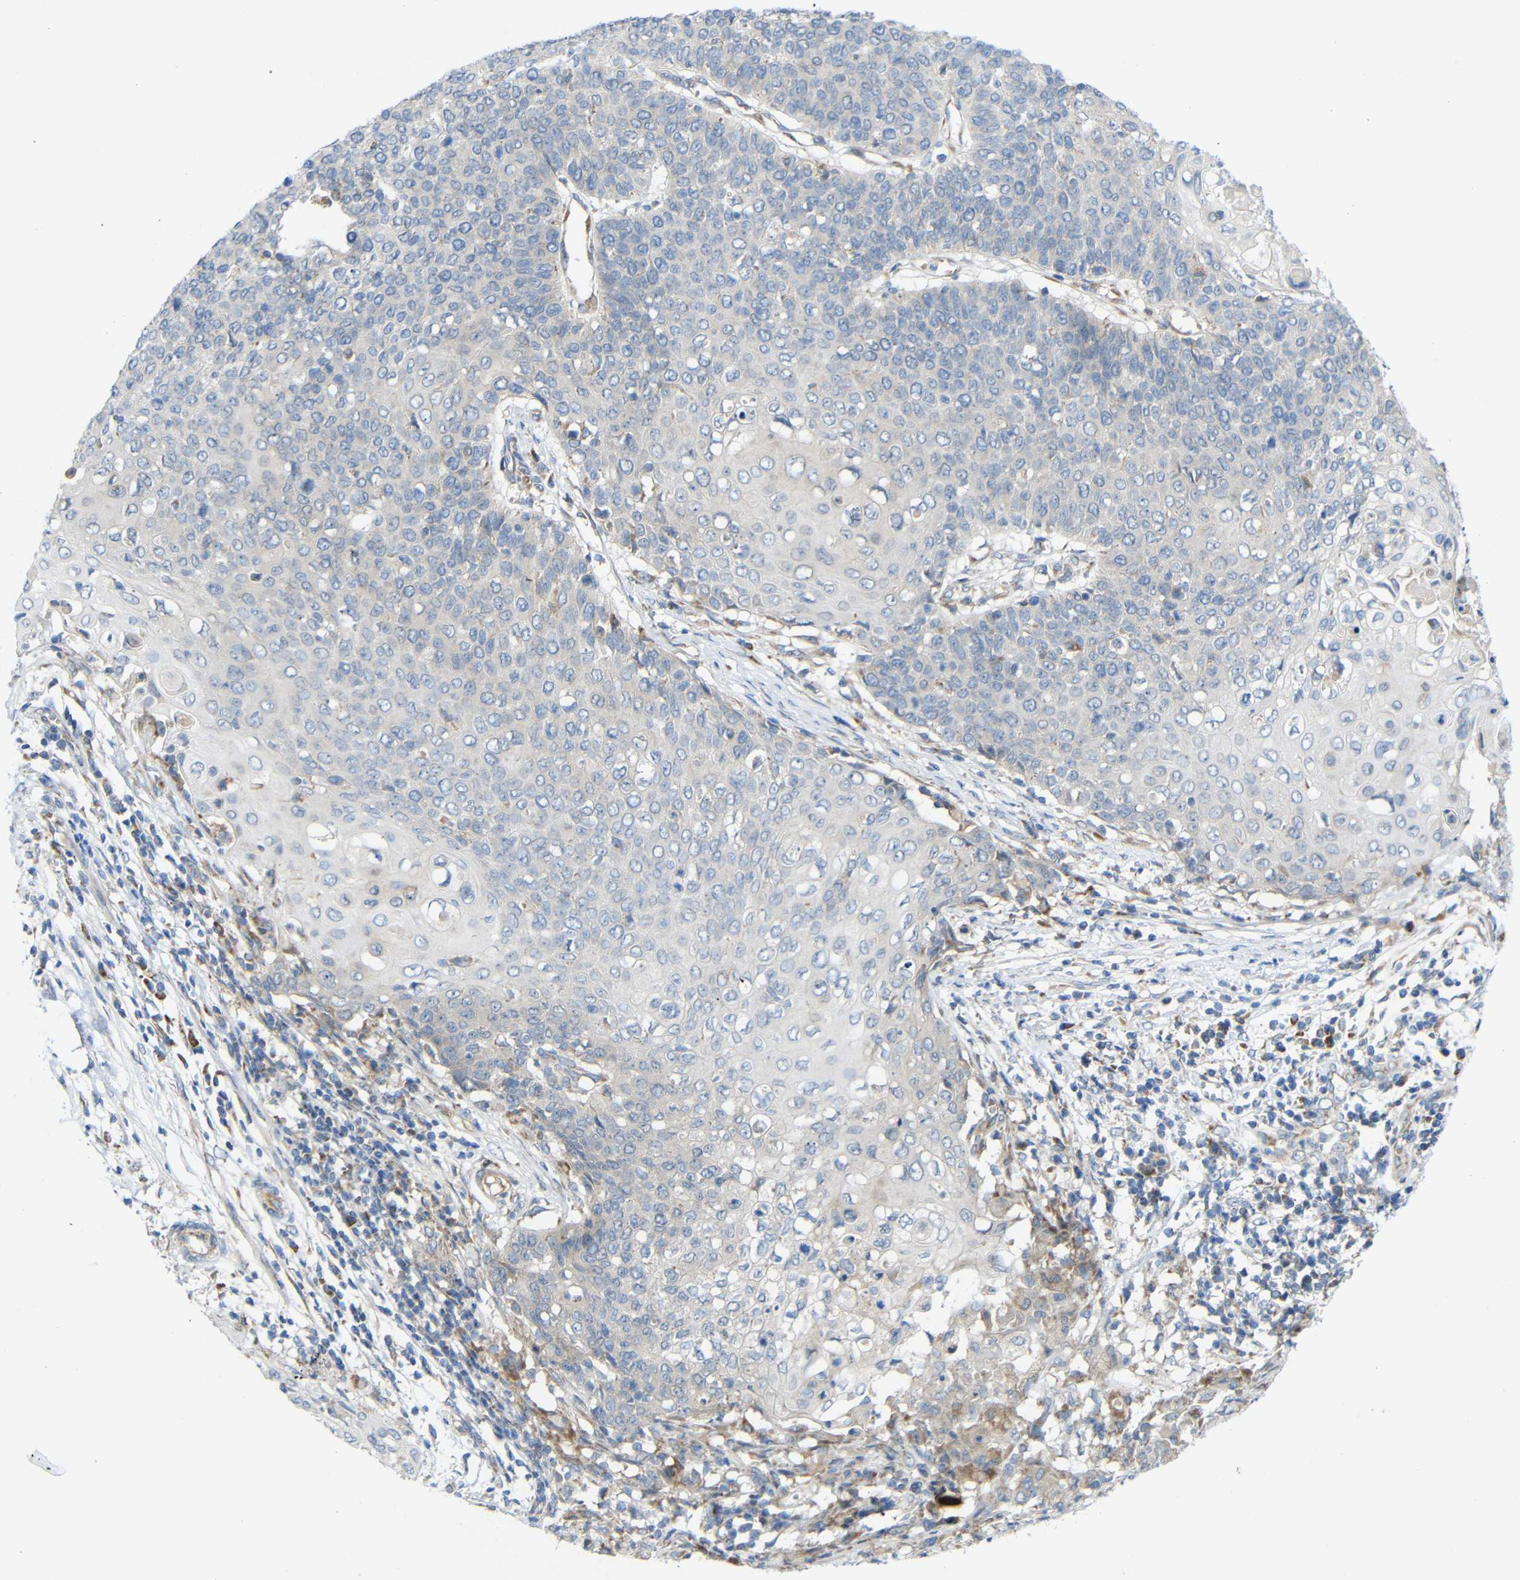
{"staining": {"intensity": "negative", "quantity": "none", "location": "none"}, "tissue": "cervical cancer", "cell_type": "Tumor cells", "image_type": "cancer", "snomed": [{"axis": "morphology", "description": "Squamous cell carcinoma, NOS"}, {"axis": "topography", "description": "Cervix"}], "caption": "Human cervical squamous cell carcinoma stained for a protein using immunohistochemistry exhibits no positivity in tumor cells.", "gene": "TMEM25", "patient": {"sex": "female", "age": 39}}